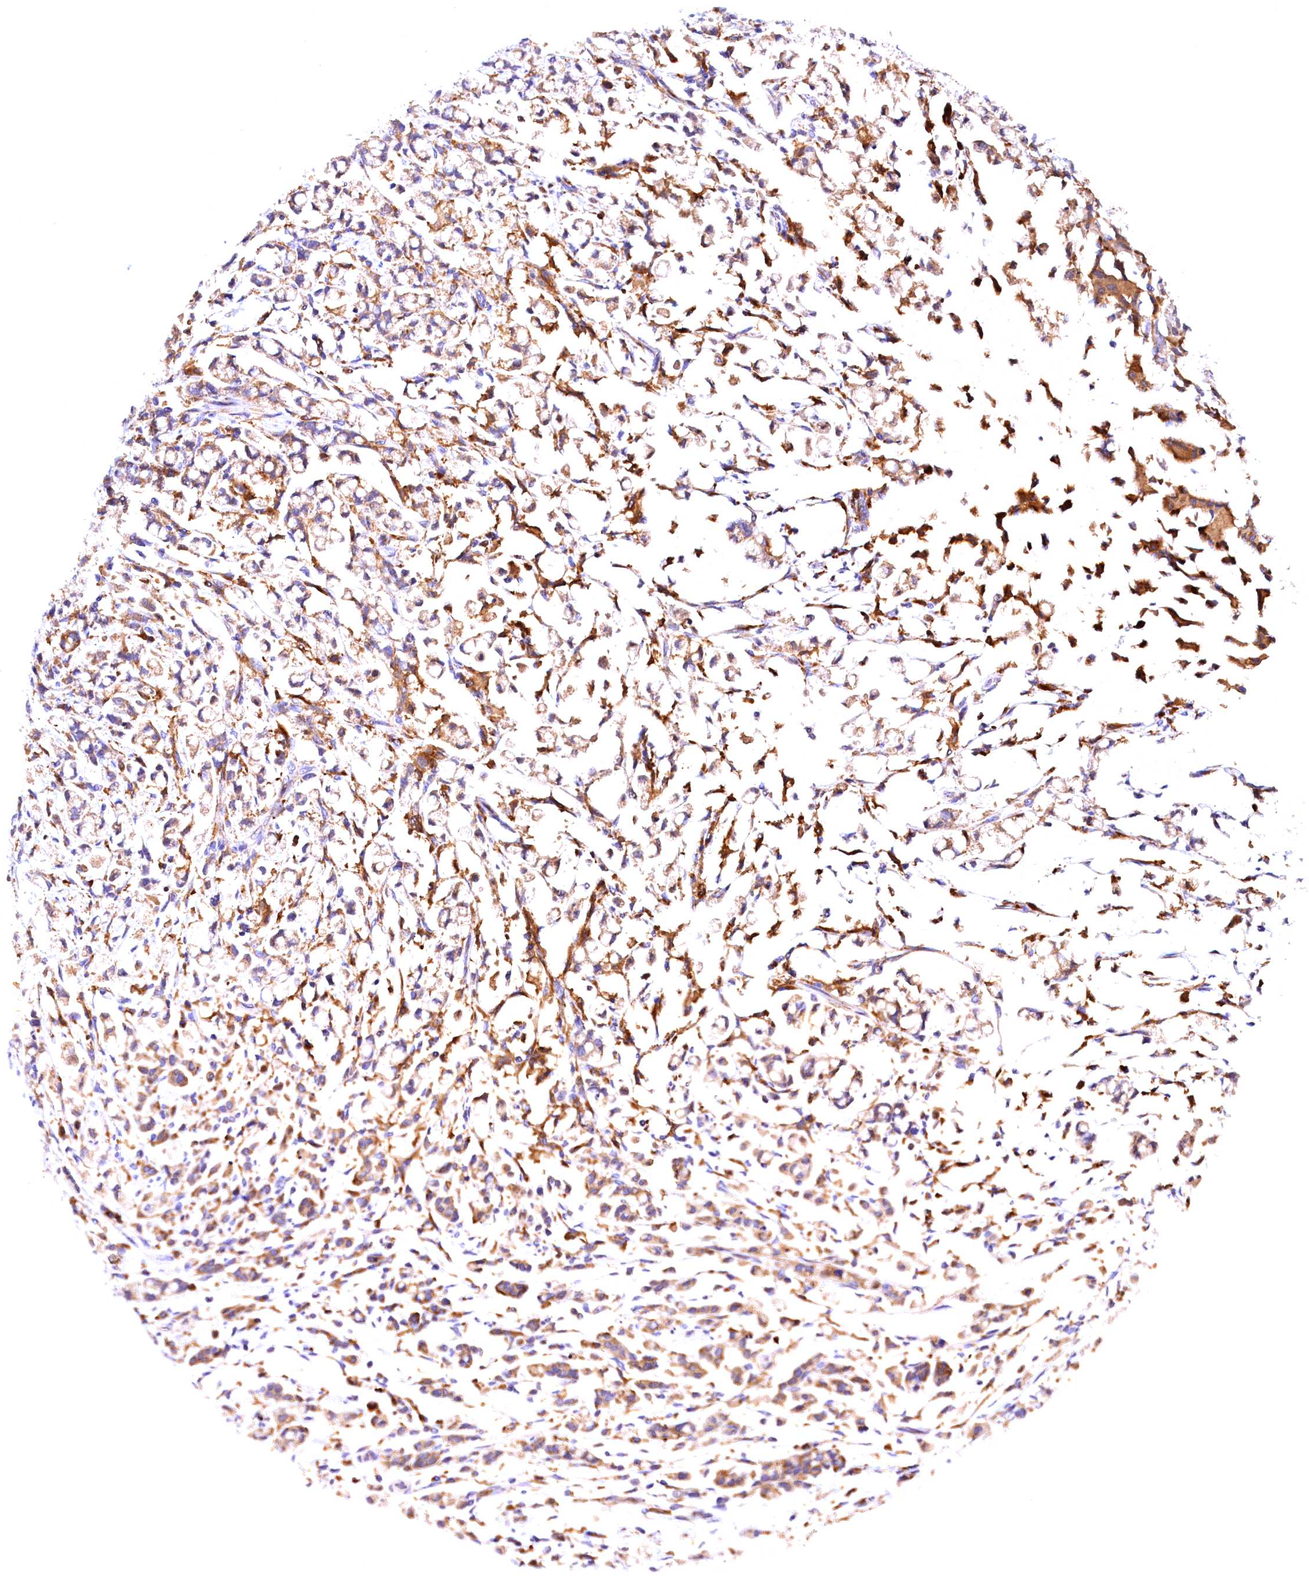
{"staining": {"intensity": "moderate", "quantity": "25%-75%", "location": "cytoplasmic/membranous"}, "tissue": "stomach cancer", "cell_type": "Tumor cells", "image_type": "cancer", "snomed": [{"axis": "morphology", "description": "Adenocarcinoma, NOS"}, {"axis": "topography", "description": "Stomach"}], "caption": "Immunohistochemistry (DAB) staining of stomach cancer displays moderate cytoplasmic/membranous protein staining in about 25%-75% of tumor cells.", "gene": "NAIP", "patient": {"sex": "female", "age": 60}}